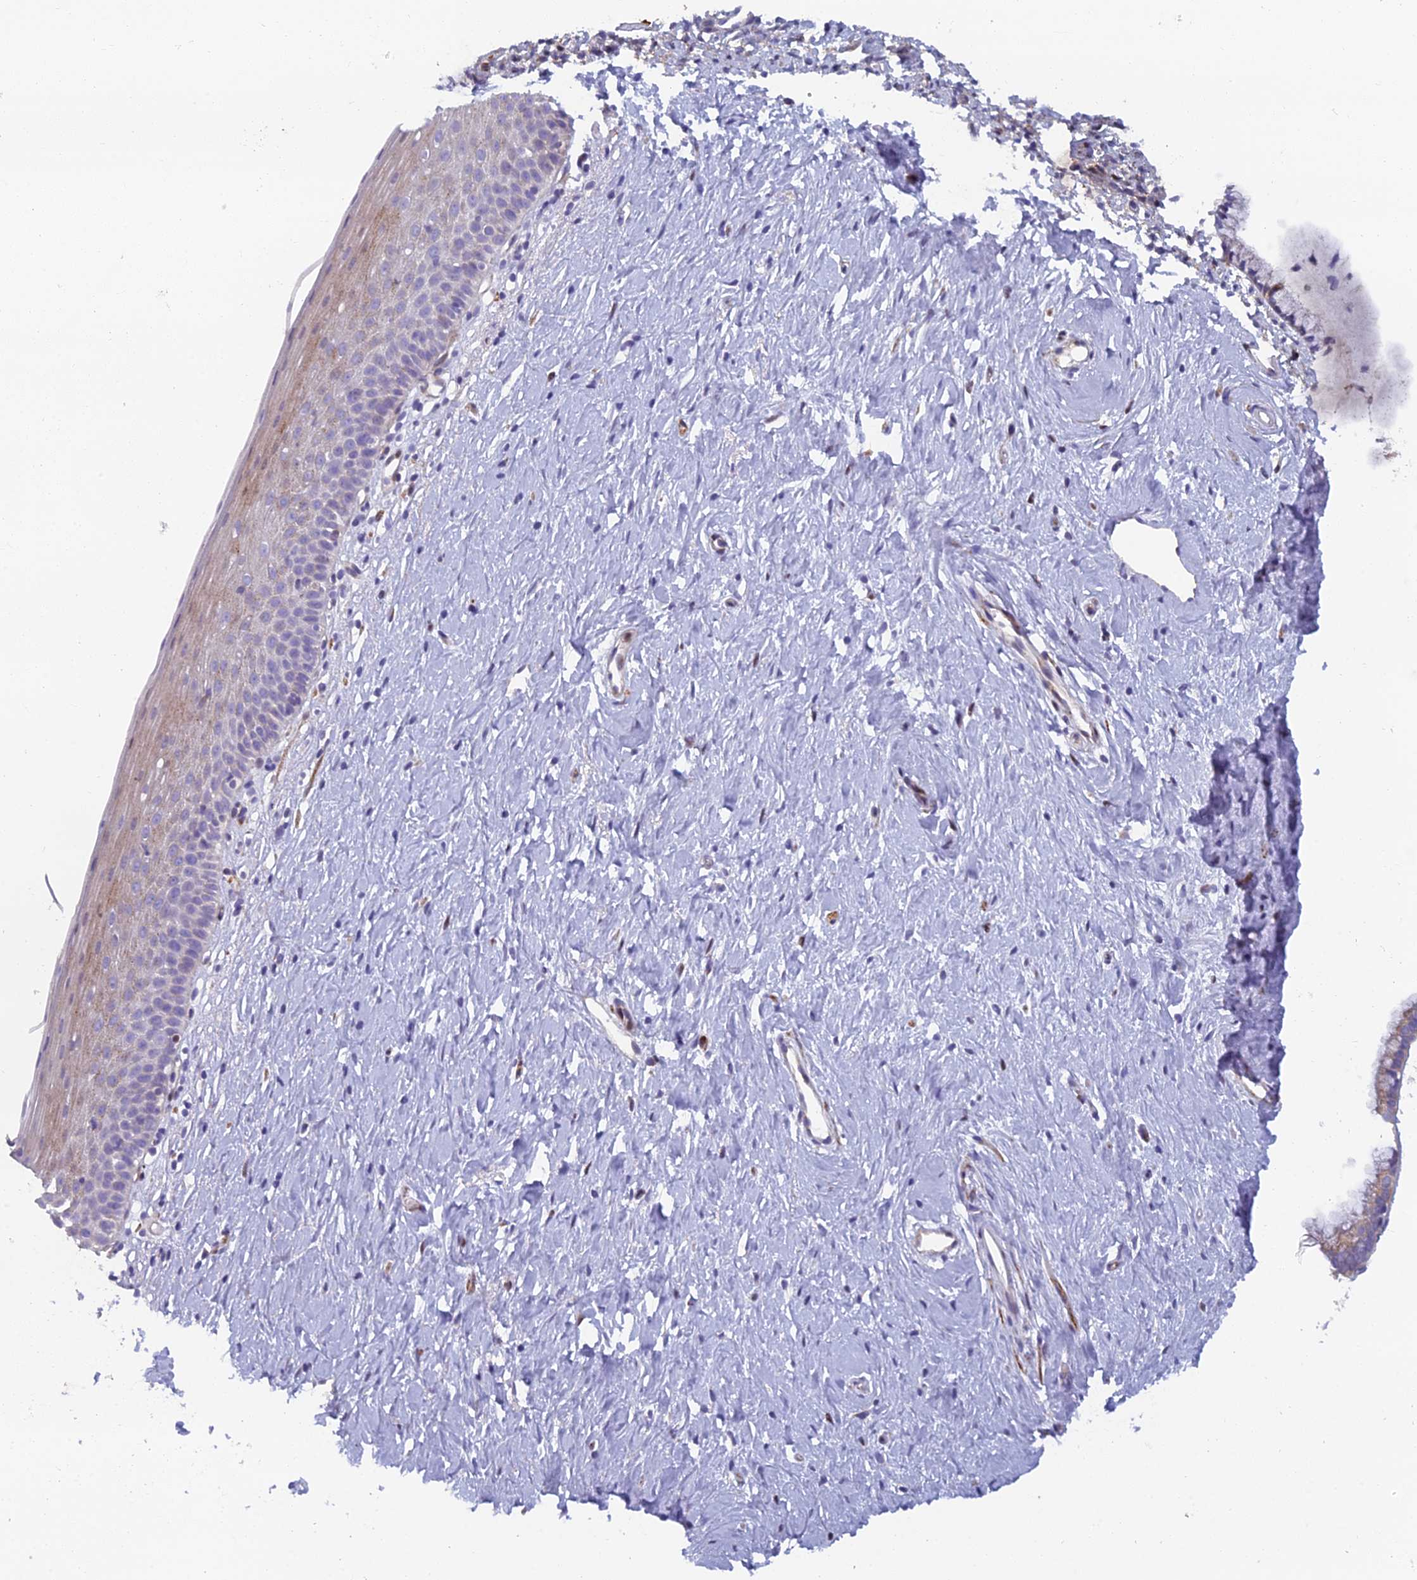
{"staining": {"intensity": "moderate", "quantity": "25%-75%", "location": "cytoplasmic/membranous"}, "tissue": "cervix", "cell_type": "Glandular cells", "image_type": "normal", "snomed": [{"axis": "morphology", "description": "Normal tissue, NOS"}, {"axis": "topography", "description": "Cervix"}], "caption": "Protein staining displays moderate cytoplasmic/membranous expression in about 25%-75% of glandular cells in unremarkable cervix. Immunohistochemistry (ihc) stains the protein in brown and the nuclei are stained blue.", "gene": "B9D2", "patient": {"sex": "female", "age": 57}}